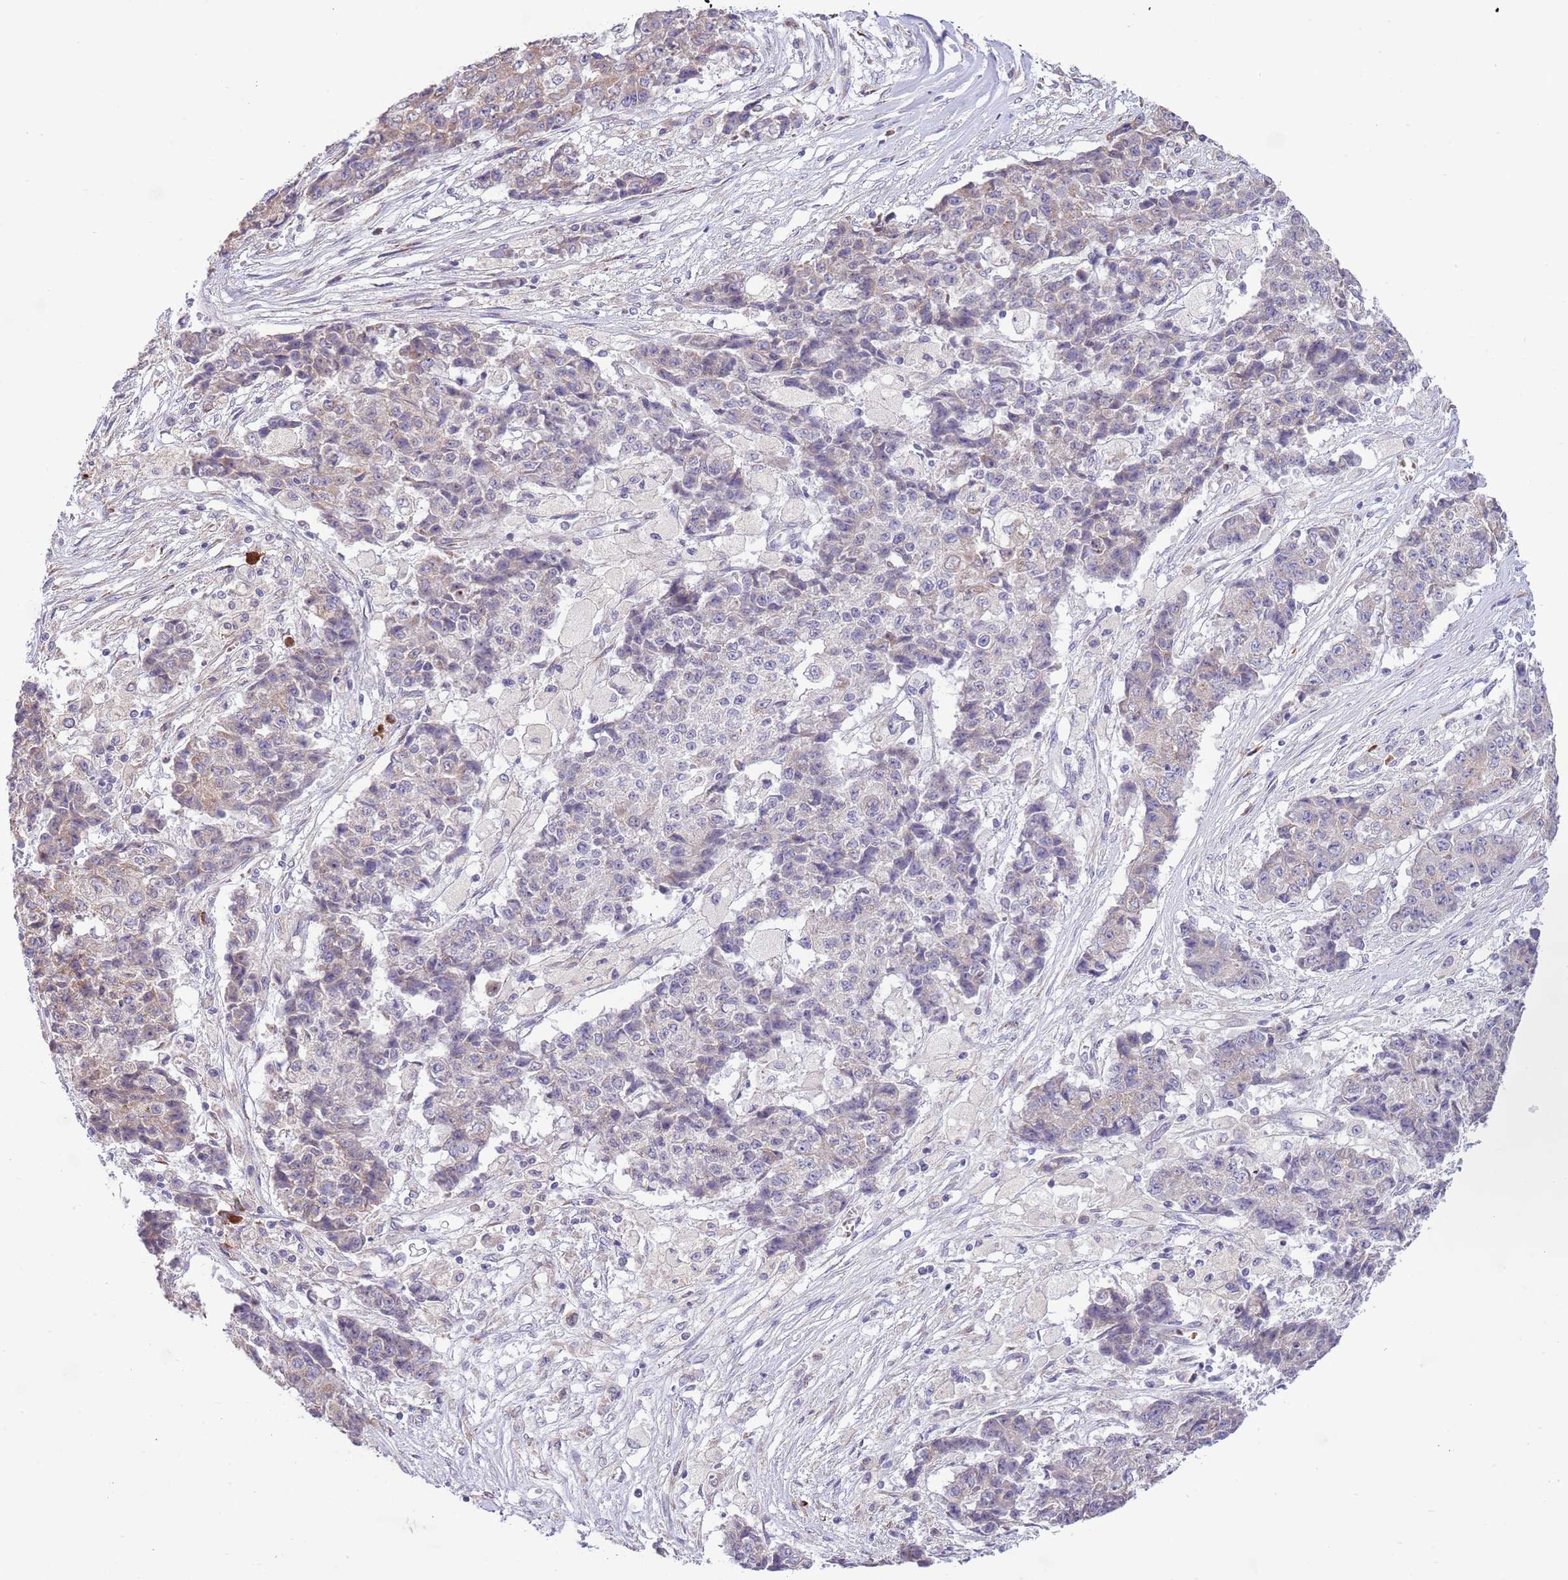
{"staining": {"intensity": "negative", "quantity": "none", "location": "none"}, "tissue": "ovarian cancer", "cell_type": "Tumor cells", "image_type": "cancer", "snomed": [{"axis": "morphology", "description": "Carcinoma, endometroid"}, {"axis": "topography", "description": "Ovary"}], "caption": "Human ovarian cancer (endometroid carcinoma) stained for a protein using immunohistochemistry reveals no staining in tumor cells.", "gene": "DAND5", "patient": {"sex": "female", "age": 42}}